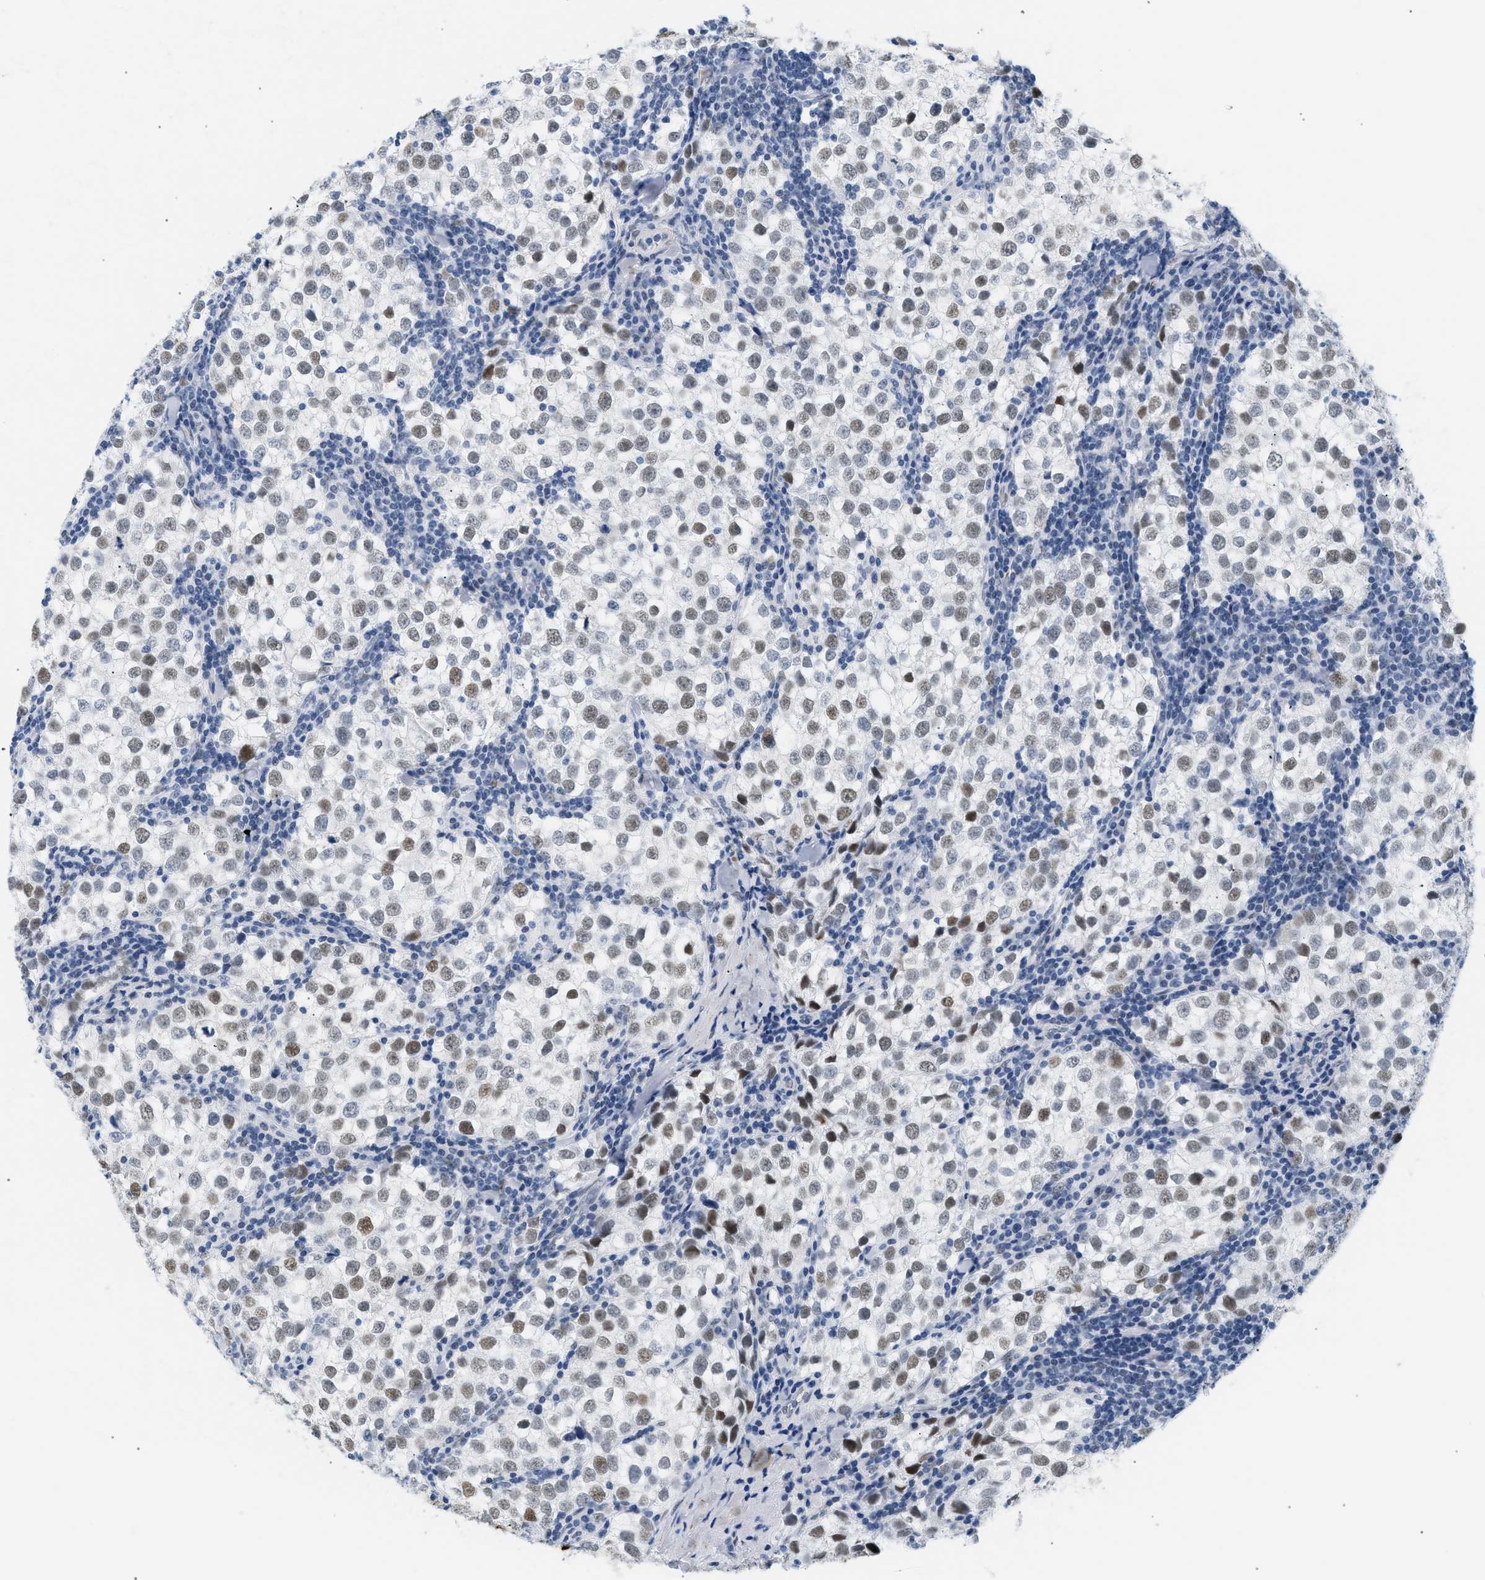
{"staining": {"intensity": "moderate", "quantity": "25%-75%", "location": "nuclear"}, "tissue": "testis cancer", "cell_type": "Tumor cells", "image_type": "cancer", "snomed": [{"axis": "morphology", "description": "Seminoma, NOS"}, {"axis": "morphology", "description": "Carcinoma, Embryonal, NOS"}, {"axis": "topography", "description": "Testis"}], "caption": "Moderate nuclear expression for a protein is seen in about 25%-75% of tumor cells of embryonal carcinoma (testis) using immunohistochemistry (IHC).", "gene": "ELN", "patient": {"sex": "male", "age": 36}}